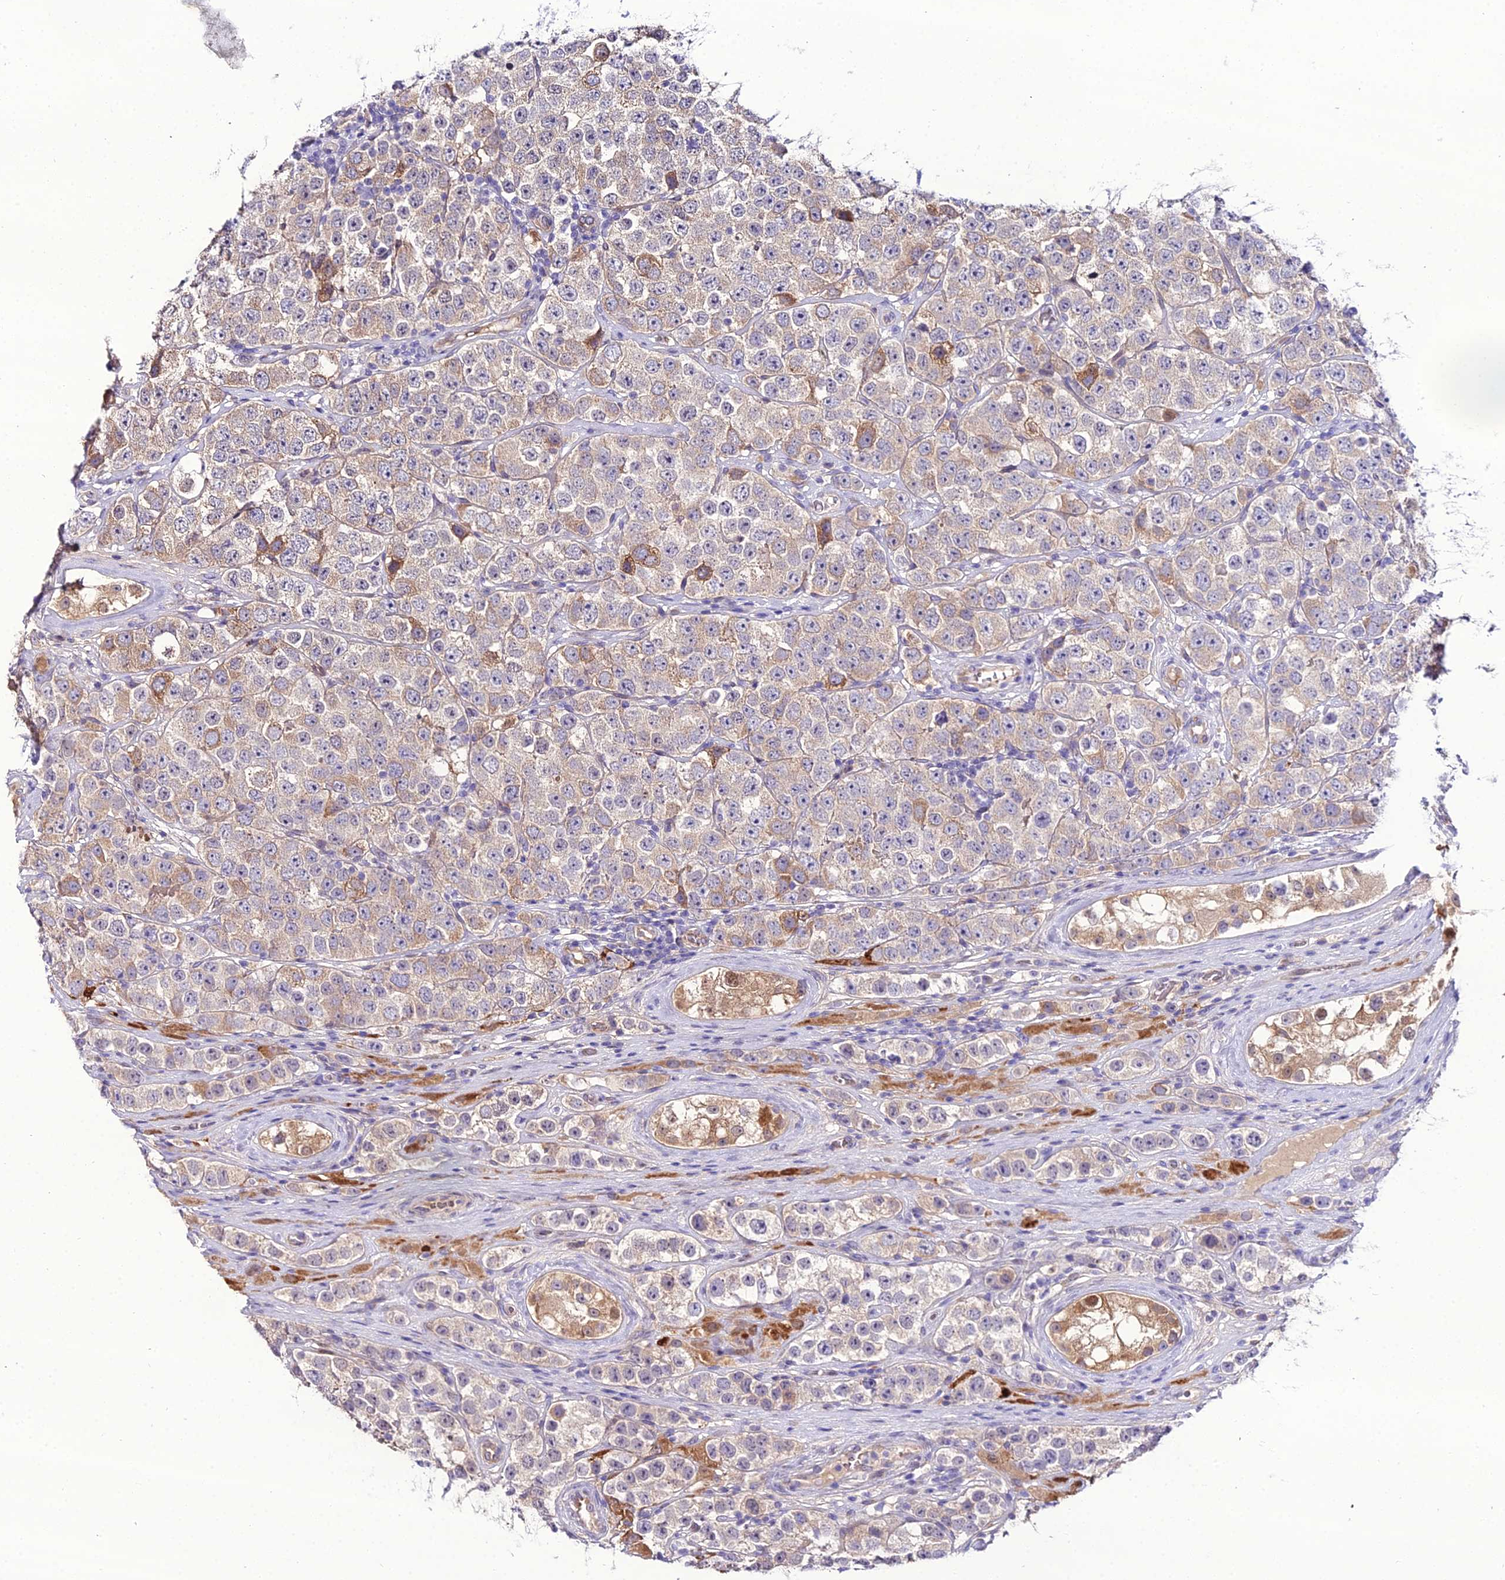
{"staining": {"intensity": "moderate", "quantity": "<25%", "location": "cytoplasmic/membranous"}, "tissue": "testis cancer", "cell_type": "Tumor cells", "image_type": "cancer", "snomed": [{"axis": "morphology", "description": "Seminoma, NOS"}, {"axis": "topography", "description": "Testis"}], "caption": "This photomicrograph exhibits immunohistochemistry (IHC) staining of human testis cancer, with low moderate cytoplasmic/membranous positivity in approximately <25% of tumor cells.", "gene": "MB21D2", "patient": {"sex": "male", "age": 28}}